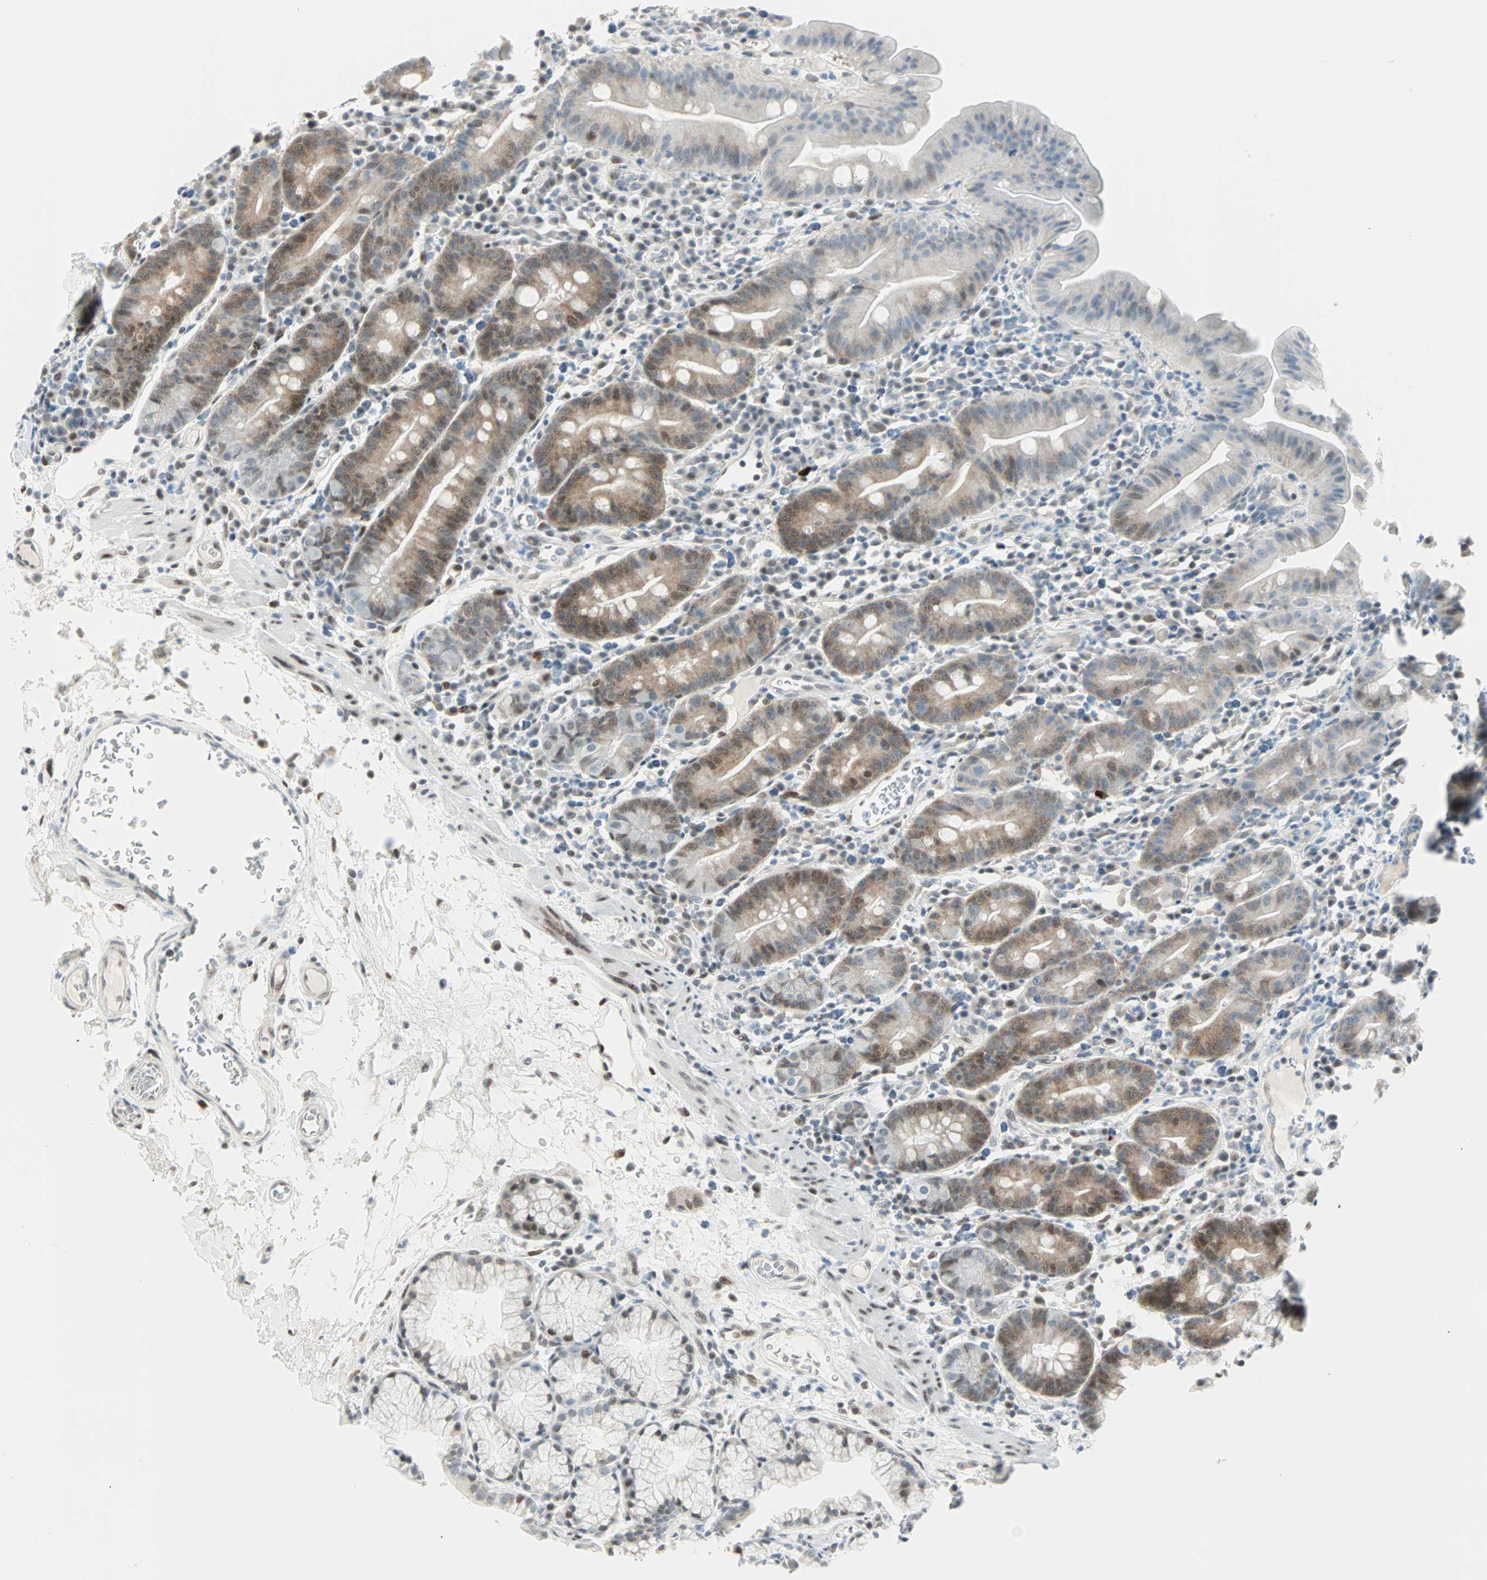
{"staining": {"intensity": "weak", "quantity": "25%-75%", "location": "cytoplasmic/membranous,nuclear"}, "tissue": "duodenum", "cell_type": "Glandular cells", "image_type": "normal", "snomed": [{"axis": "morphology", "description": "Normal tissue, NOS"}, {"axis": "topography", "description": "Duodenum"}], "caption": "IHC (DAB) staining of normal duodenum reveals weak cytoplasmic/membranous,nuclear protein positivity in approximately 25%-75% of glandular cells.", "gene": "PKNOX1", "patient": {"sex": "male", "age": 50}}